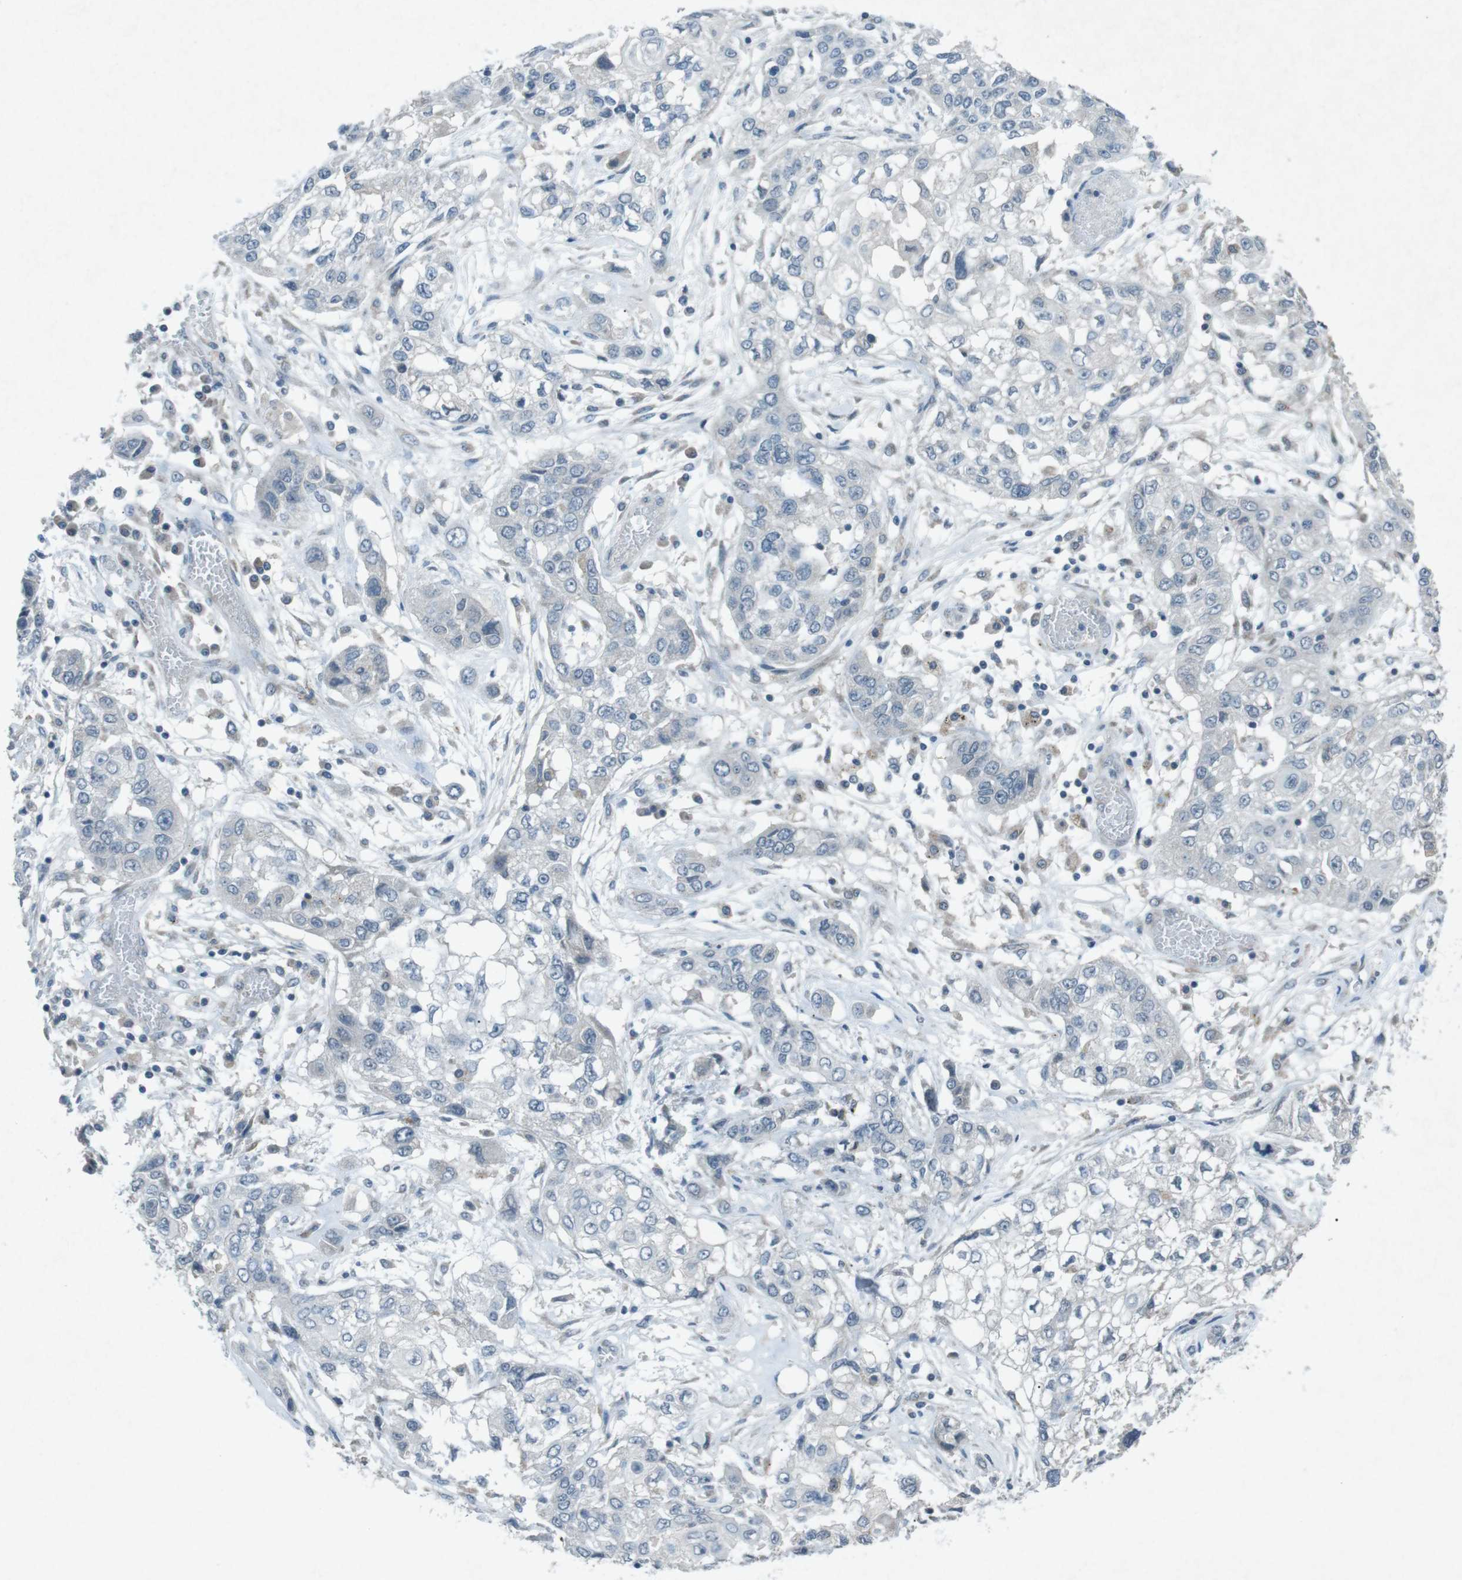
{"staining": {"intensity": "negative", "quantity": "none", "location": "none"}, "tissue": "lung cancer", "cell_type": "Tumor cells", "image_type": "cancer", "snomed": [{"axis": "morphology", "description": "Squamous cell carcinoma, NOS"}, {"axis": "topography", "description": "Lung"}], "caption": "Immunohistochemistry (IHC) image of neoplastic tissue: human lung squamous cell carcinoma stained with DAB exhibits no significant protein positivity in tumor cells.", "gene": "FCRLA", "patient": {"sex": "male", "age": 71}}